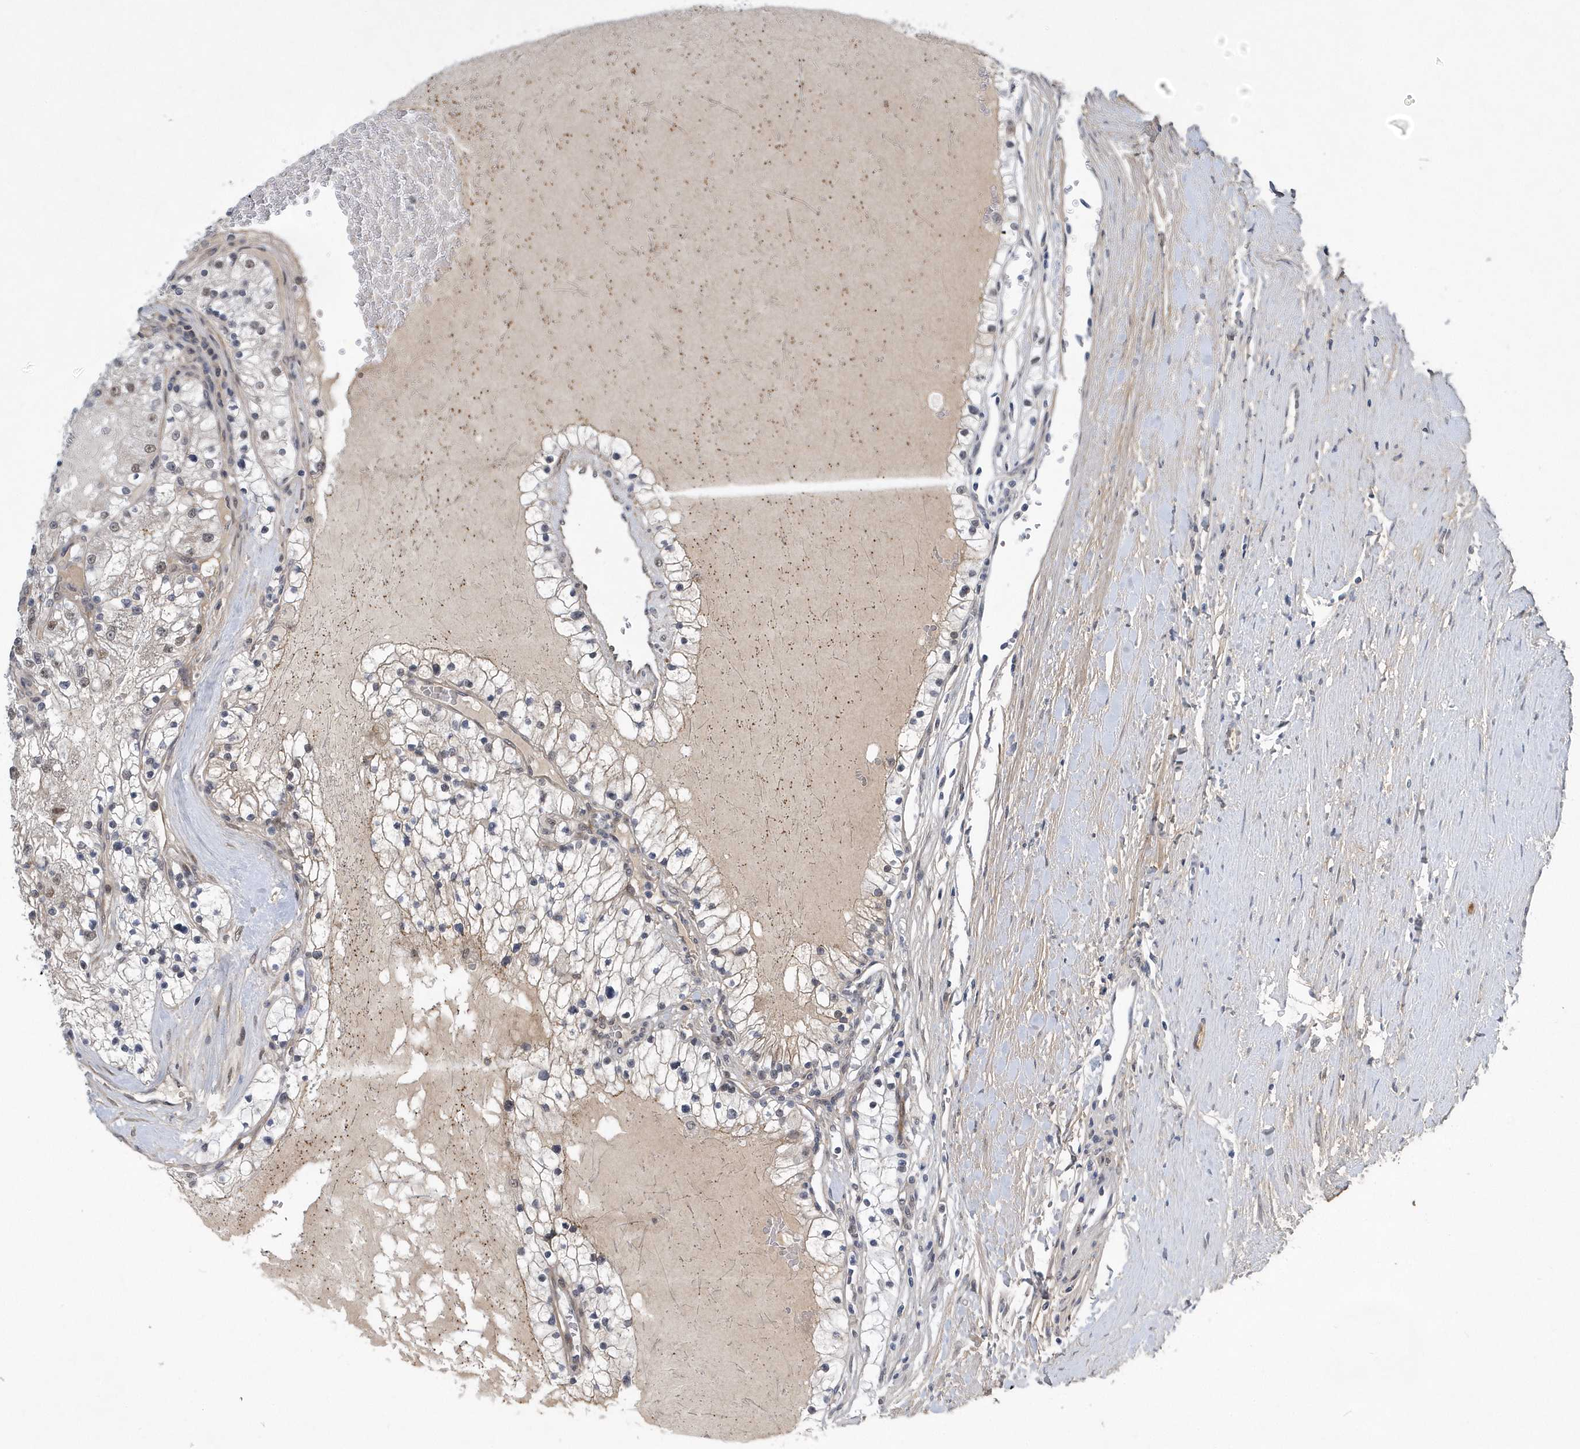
{"staining": {"intensity": "weak", "quantity": "<25%", "location": "nuclear"}, "tissue": "renal cancer", "cell_type": "Tumor cells", "image_type": "cancer", "snomed": [{"axis": "morphology", "description": "Normal tissue, NOS"}, {"axis": "morphology", "description": "Adenocarcinoma, NOS"}, {"axis": "topography", "description": "Kidney"}], "caption": "High magnification brightfield microscopy of renal adenocarcinoma stained with DAB (3,3'-diaminobenzidine) (brown) and counterstained with hematoxylin (blue): tumor cells show no significant expression.", "gene": "FAM217A", "patient": {"sex": "male", "age": 68}}